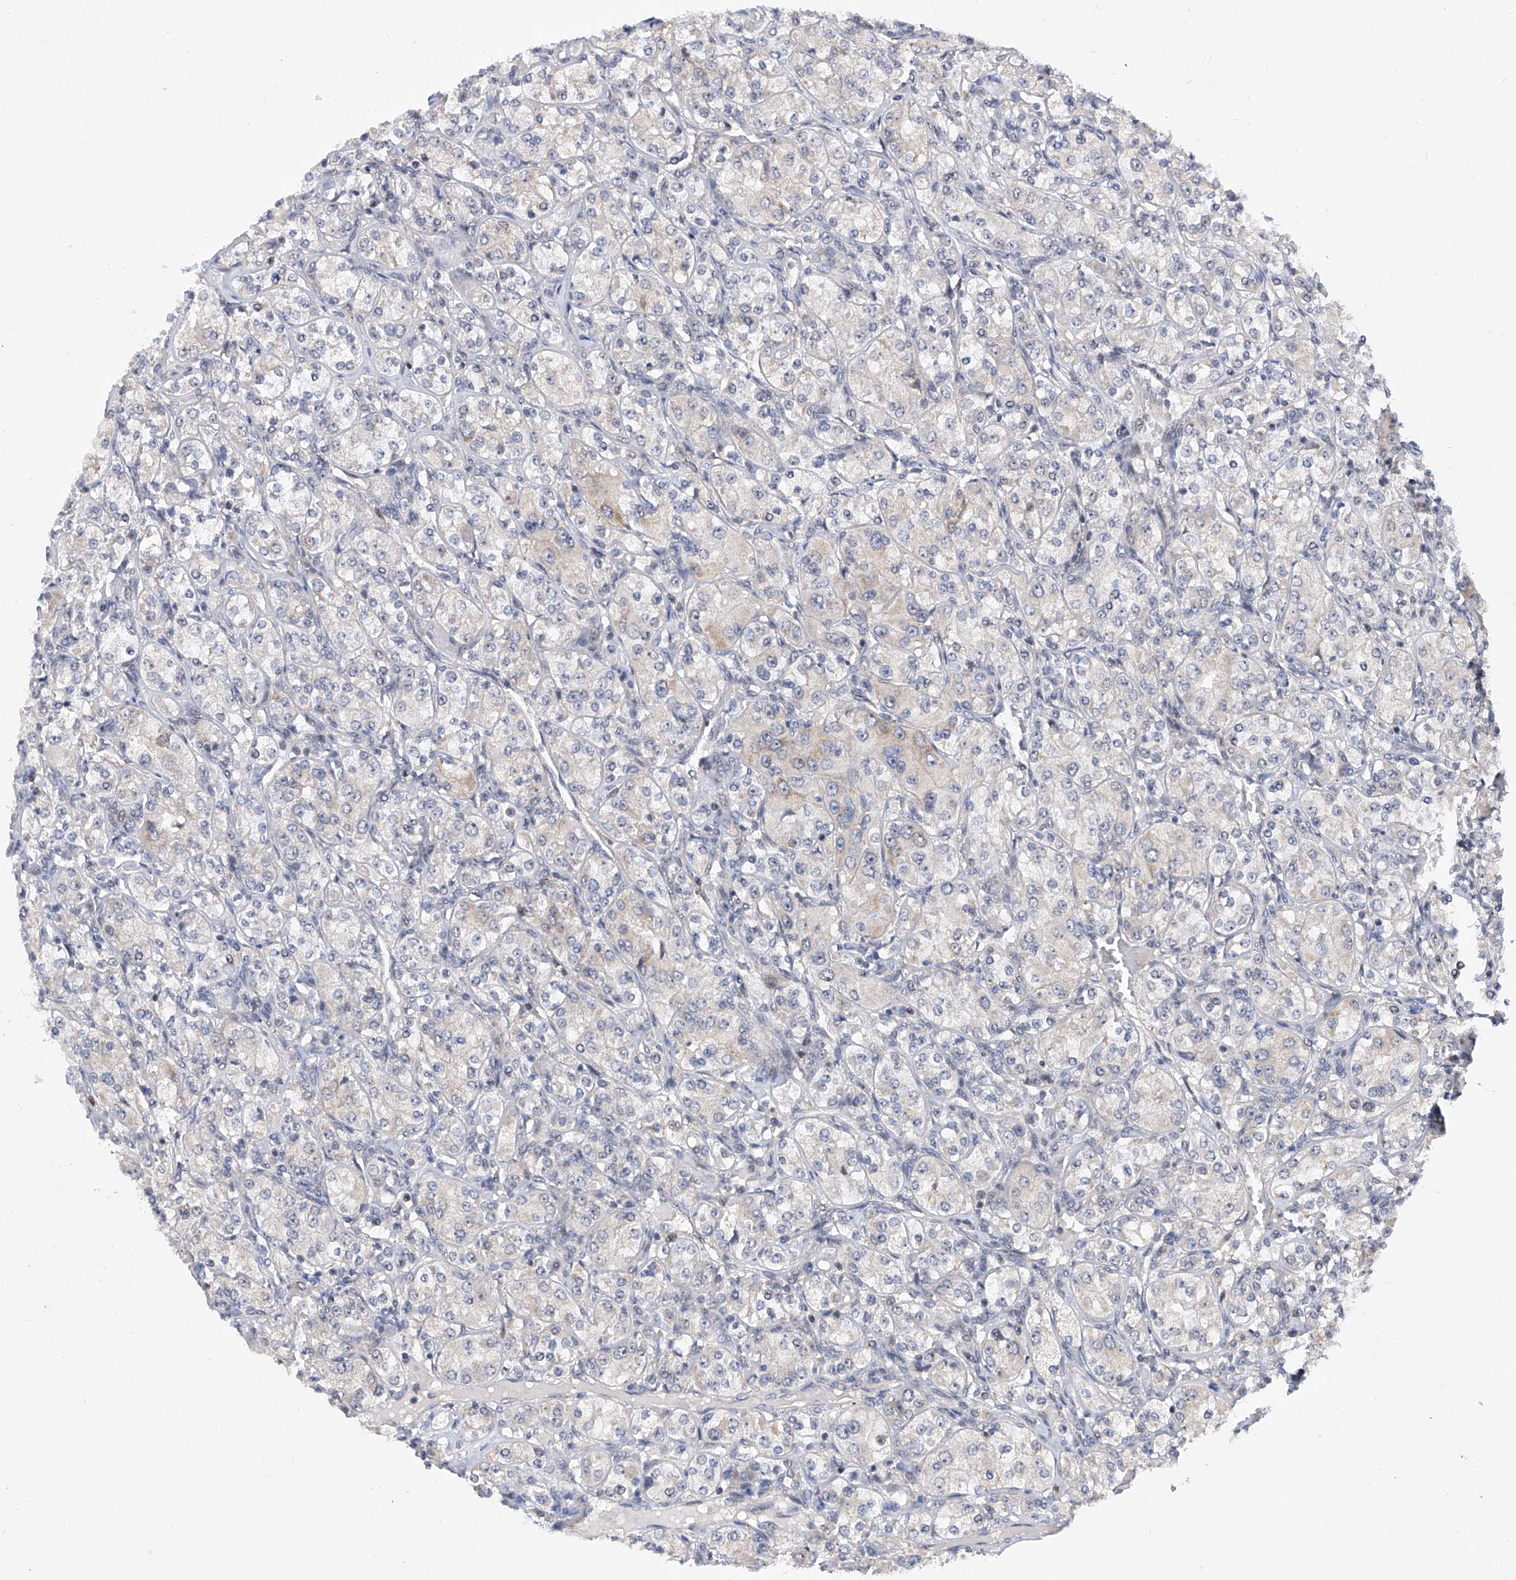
{"staining": {"intensity": "weak", "quantity": "<25%", "location": "nuclear"}, "tissue": "renal cancer", "cell_type": "Tumor cells", "image_type": "cancer", "snomed": [{"axis": "morphology", "description": "Adenocarcinoma, NOS"}, {"axis": "topography", "description": "Kidney"}], "caption": "This is an immunohistochemistry micrograph of renal adenocarcinoma. There is no positivity in tumor cells.", "gene": "RAD54L", "patient": {"sex": "male", "age": 77}}